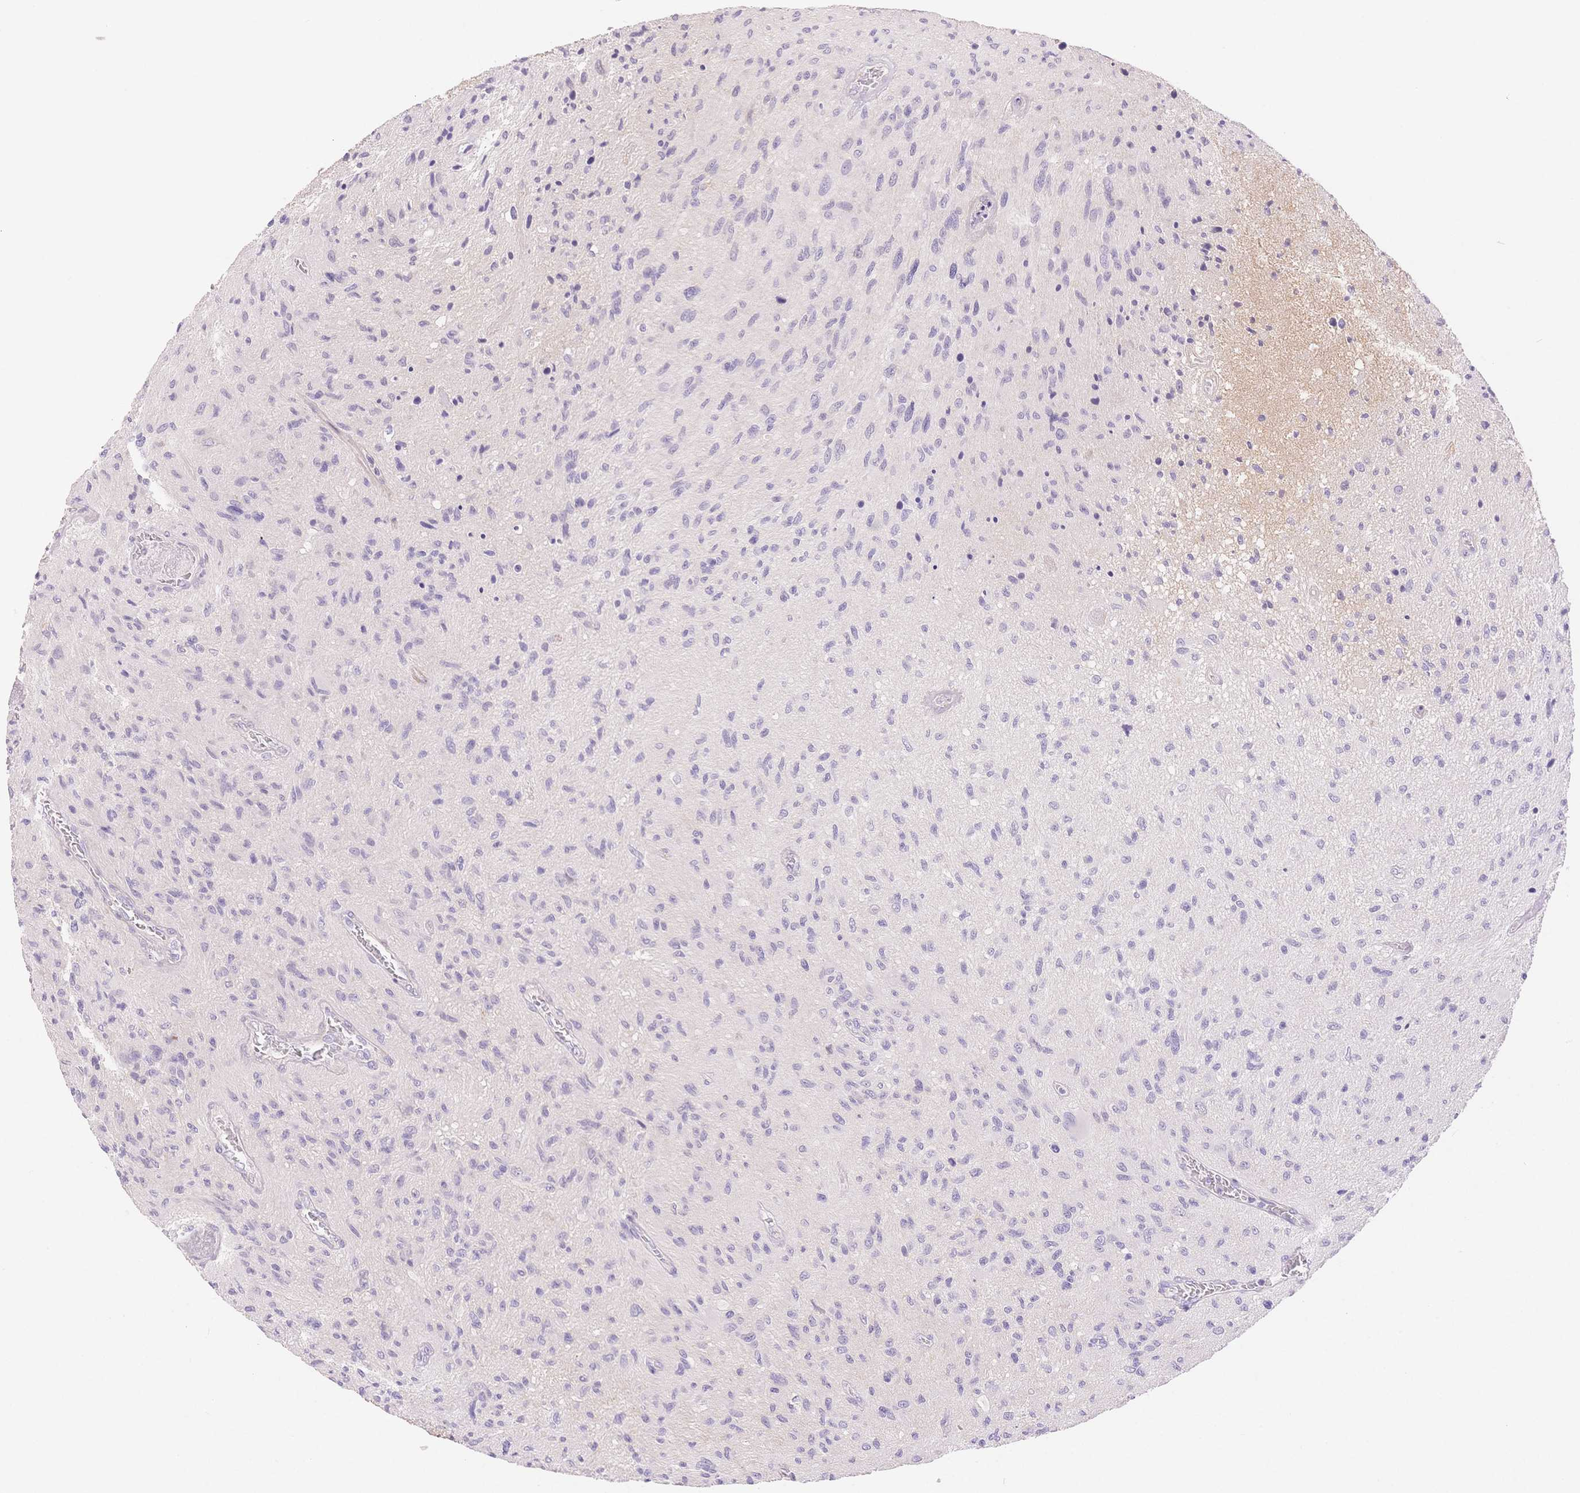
{"staining": {"intensity": "negative", "quantity": "none", "location": "none"}, "tissue": "glioma", "cell_type": "Tumor cells", "image_type": "cancer", "snomed": [{"axis": "morphology", "description": "Glioma, malignant, High grade"}, {"axis": "topography", "description": "Brain"}], "caption": "Immunohistochemistry (IHC) of human high-grade glioma (malignant) reveals no positivity in tumor cells.", "gene": "MYOM1", "patient": {"sex": "male", "age": 54}}